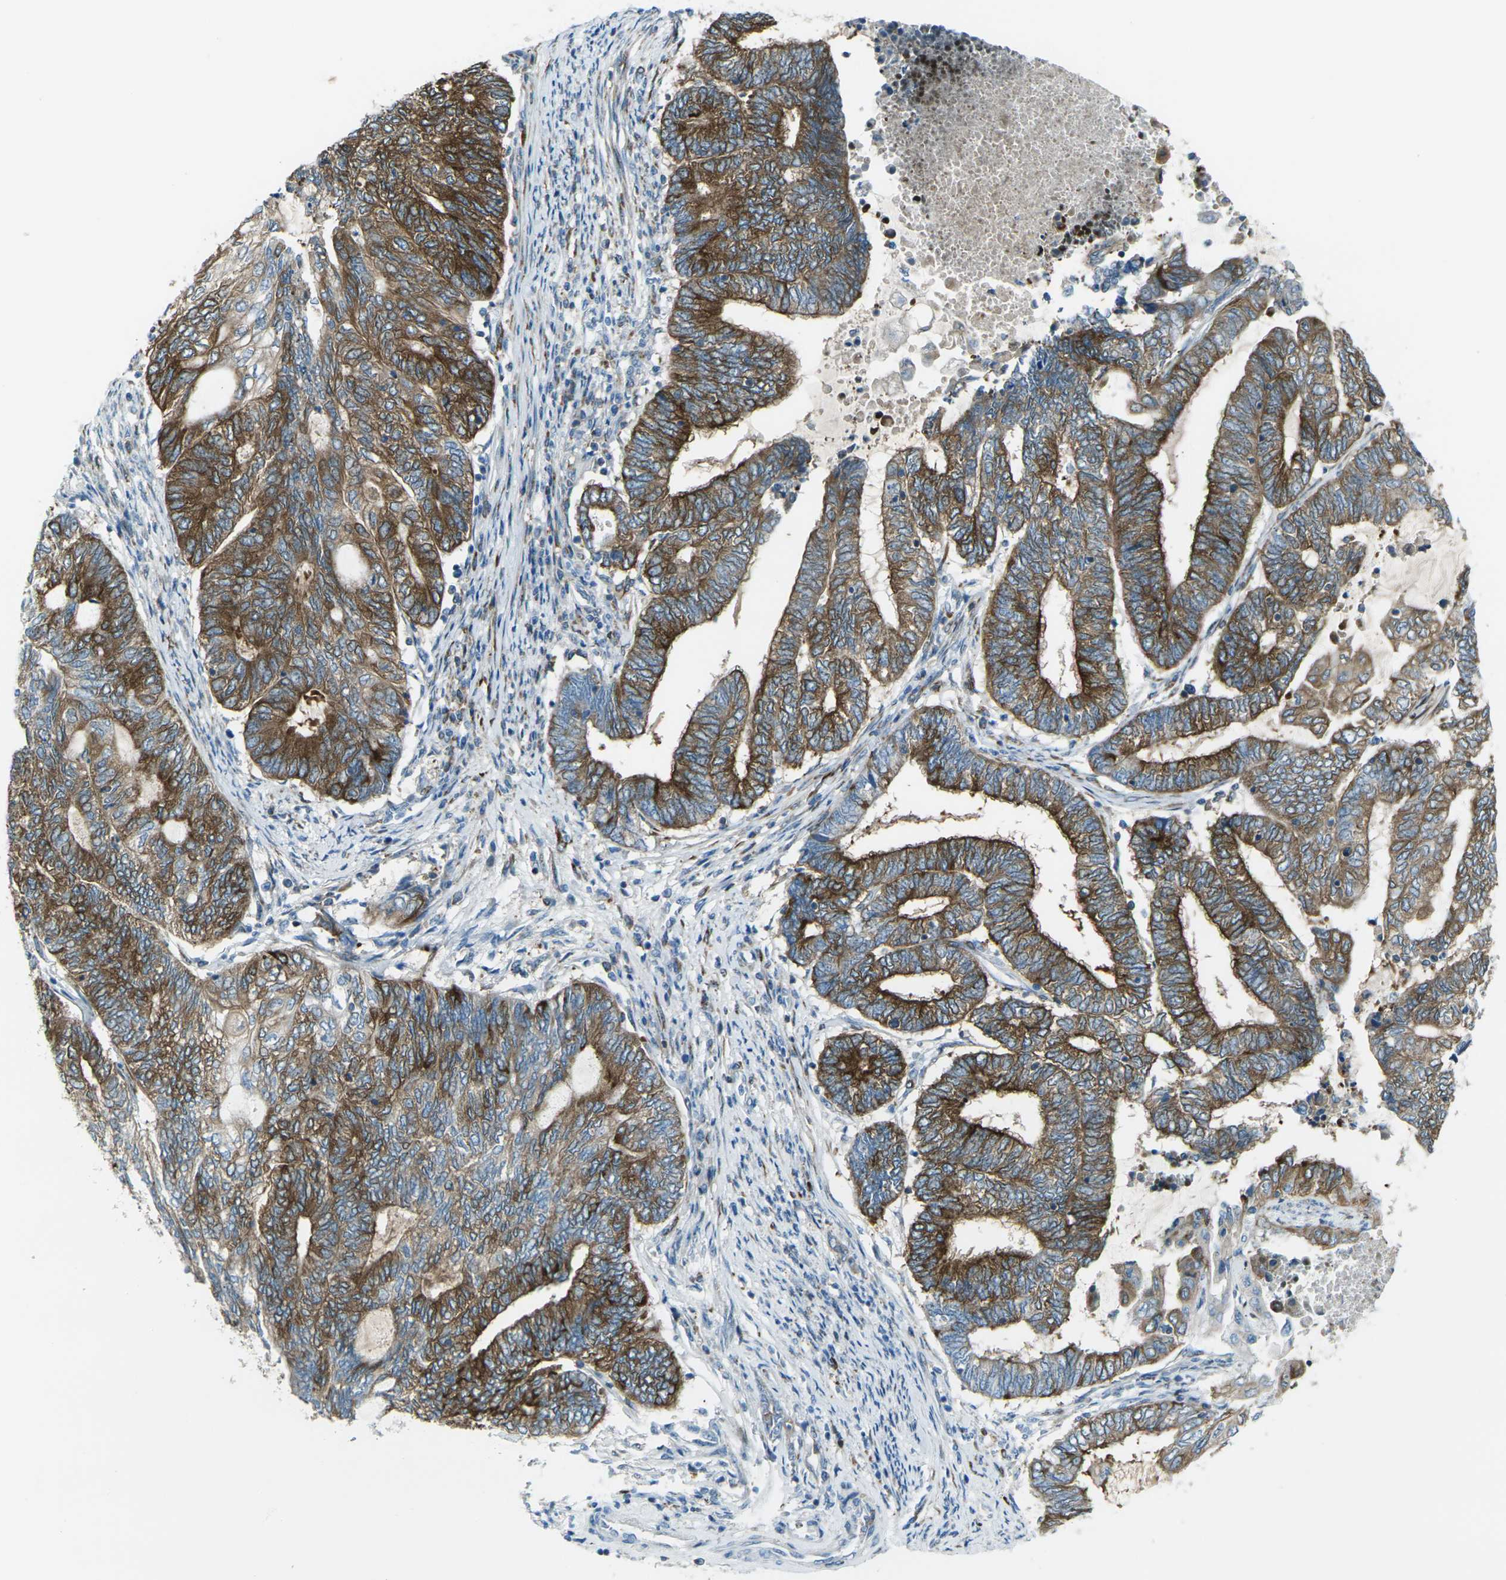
{"staining": {"intensity": "strong", "quantity": ">75%", "location": "cytoplasmic/membranous"}, "tissue": "endometrial cancer", "cell_type": "Tumor cells", "image_type": "cancer", "snomed": [{"axis": "morphology", "description": "Adenocarcinoma, NOS"}, {"axis": "topography", "description": "Uterus"}, {"axis": "topography", "description": "Endometrium"}], "caption": "A histopathology image of human endometrial cancer (adenocarcinoma) stained for a protein displays strong cytoplasmic/membranous brown staining in tumor cells.", "gene": "CELSR2", "patient": {"sex": "female", "age": 70}}